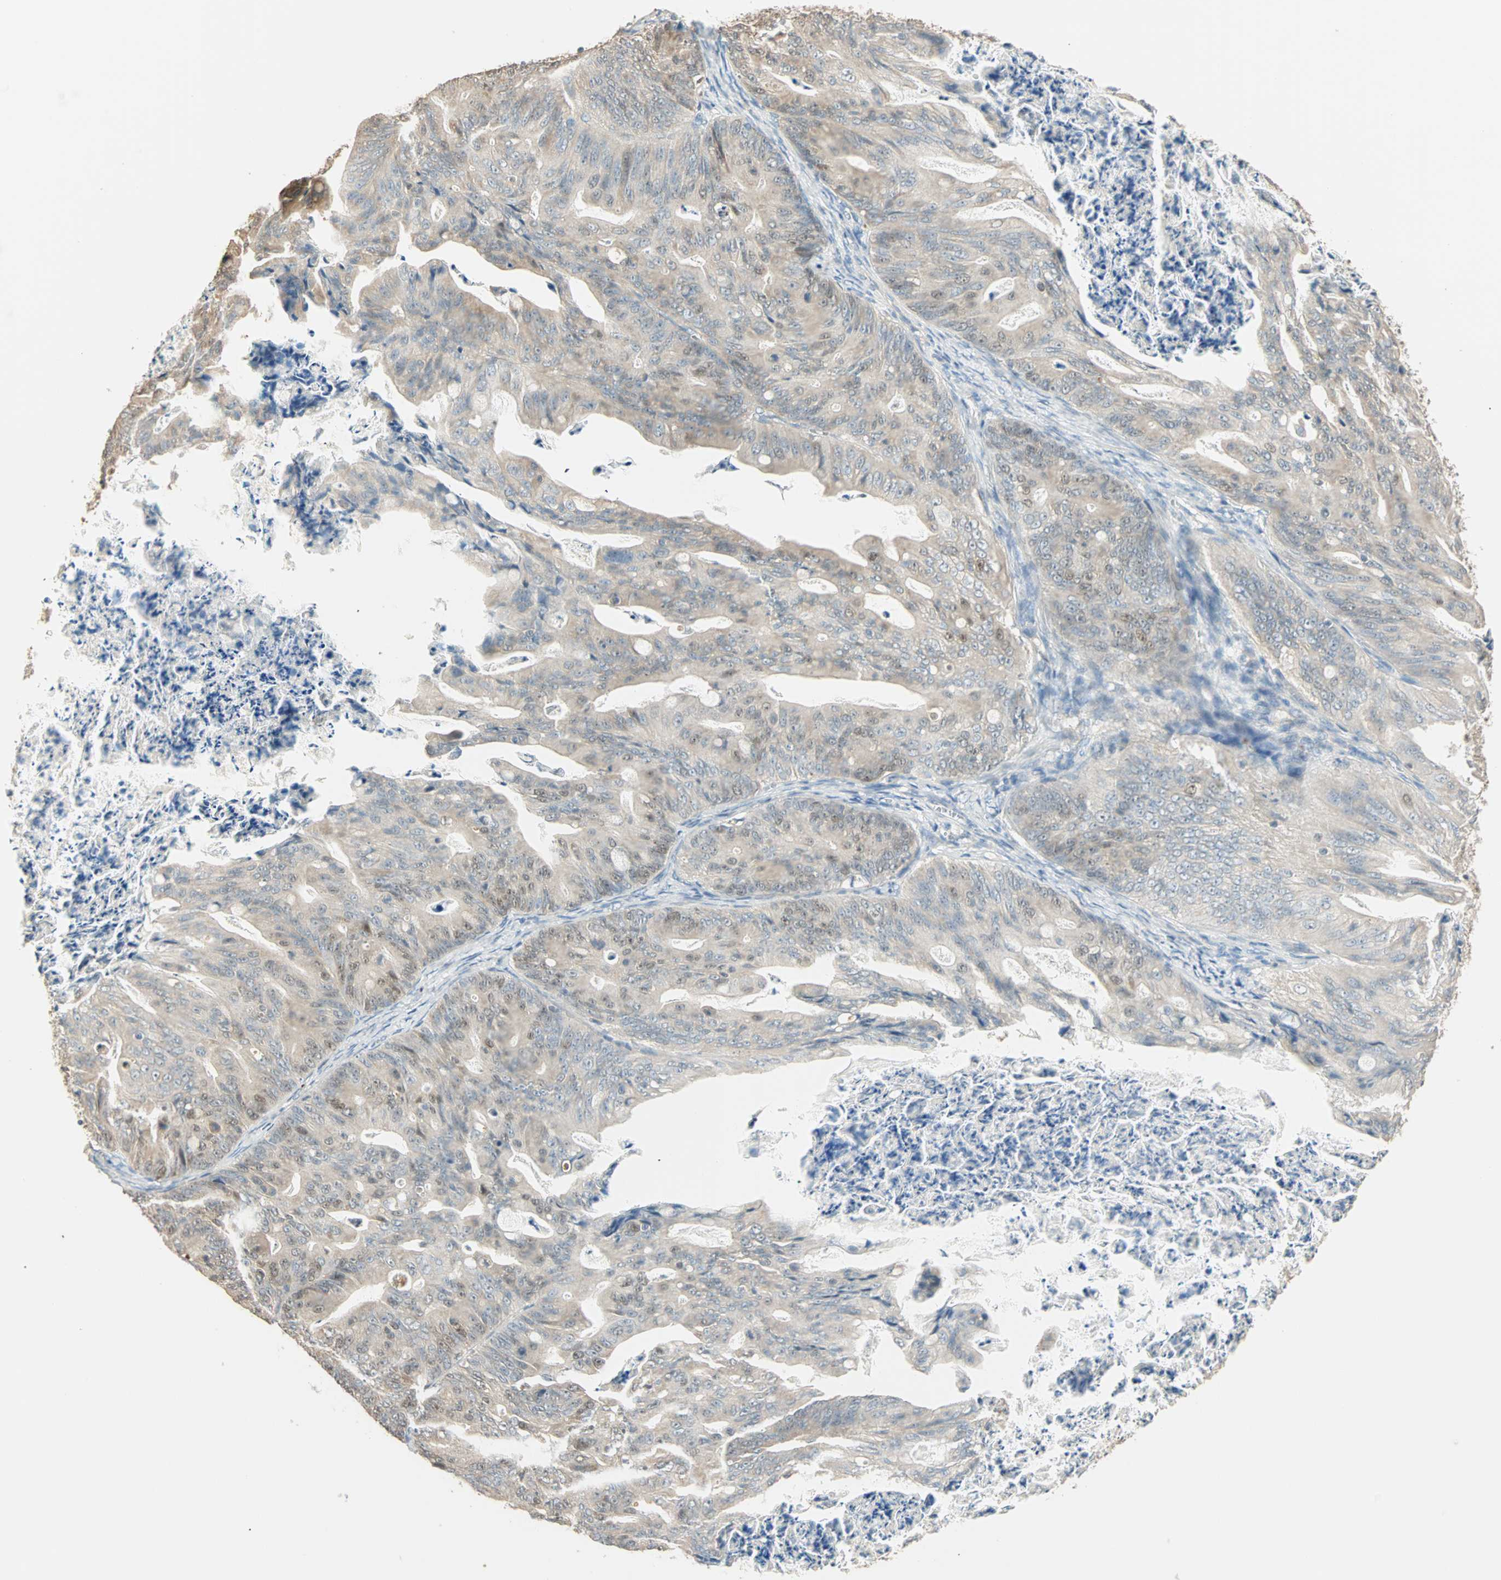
{"staining": {"intensity": "weak", "quantity": "25%-75%", "location": "cytoplasmic/membranous,nuclear"}, "tissue": "ovarian cancer", "cell_type": "Tumor cells", "image_type": "cancer", "snomed": [{"axis": "morphology", "description": "Cystadenocarcinoma, mucinous, NOS"}, {"axis": "topography", "description": "Ovary"}], "caption": "Ovarian cancer (mucinous cystadenocarcinoma) was stained to show a protein in brown. There is low levels of weak cytoplasmic/membranous and nuclear staining in about 25%-75% of tumor cells.", "gene": "RAD18", "patient": {"sex": "female", "age": 37}}